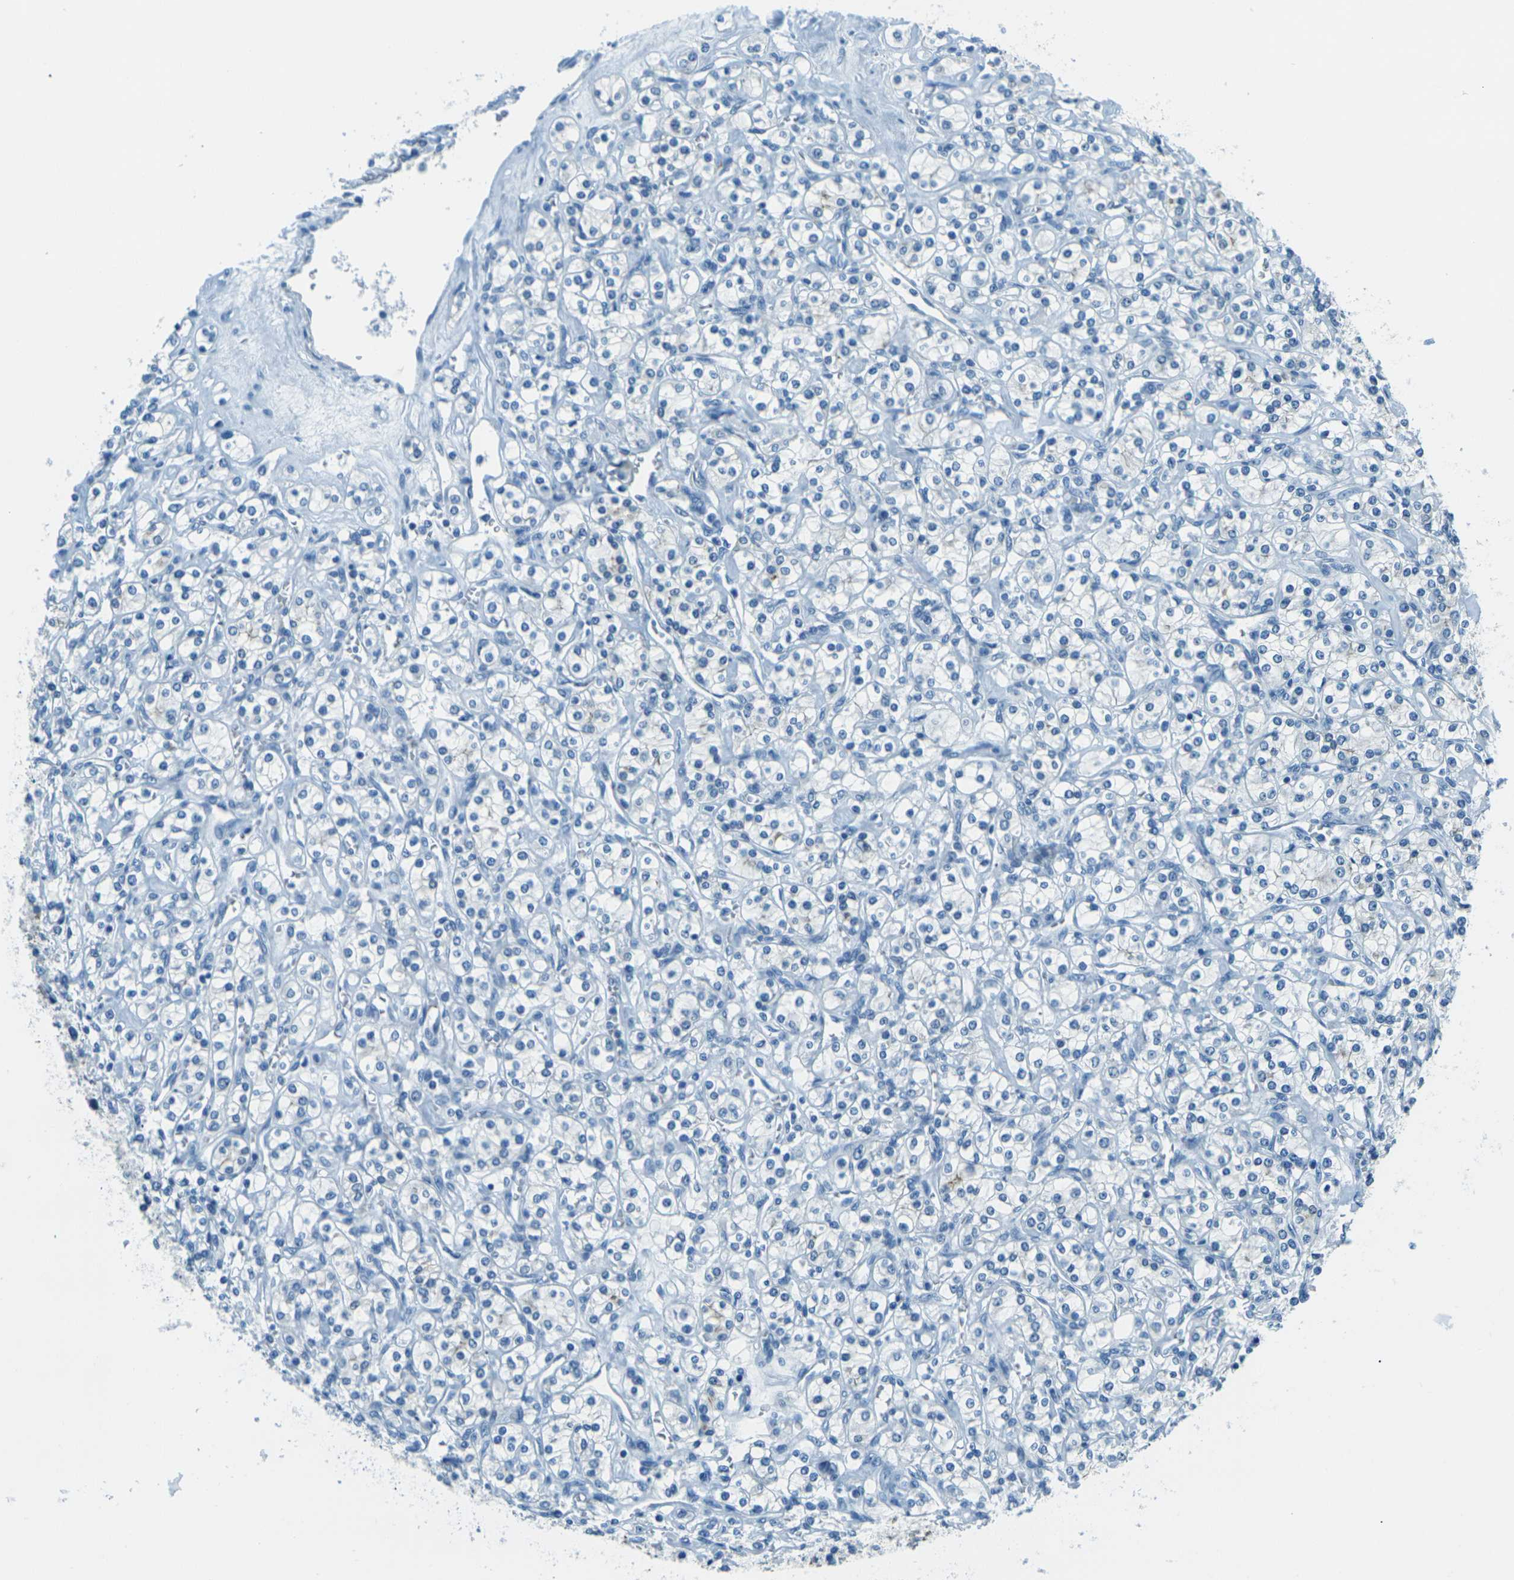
{"staining": {"intensity": "negative", "quantity": "none", "location": "none"}, "tissue": "renal cancer", "cell_type": "Tumor cells", "image_type": "cancer", "snomed": [{"axis": "morphology", "description": "Adenocarcinoma, NOS"}, {"axis": "topography", "description": "Kidney"}], "caption": "A histopathology image of adenocarcinoma (renal) stained for a protein shows no brown staining in tumor cells. Brightfield microscopy of immunohistochemistry (IHC) stained with DAB (3,3'-diaminobenzidine) (brown) and hematoxylin (blue), captured at high magnification.", "gene": "OCLN", "patient": {"sex": "male", "age": 77}}